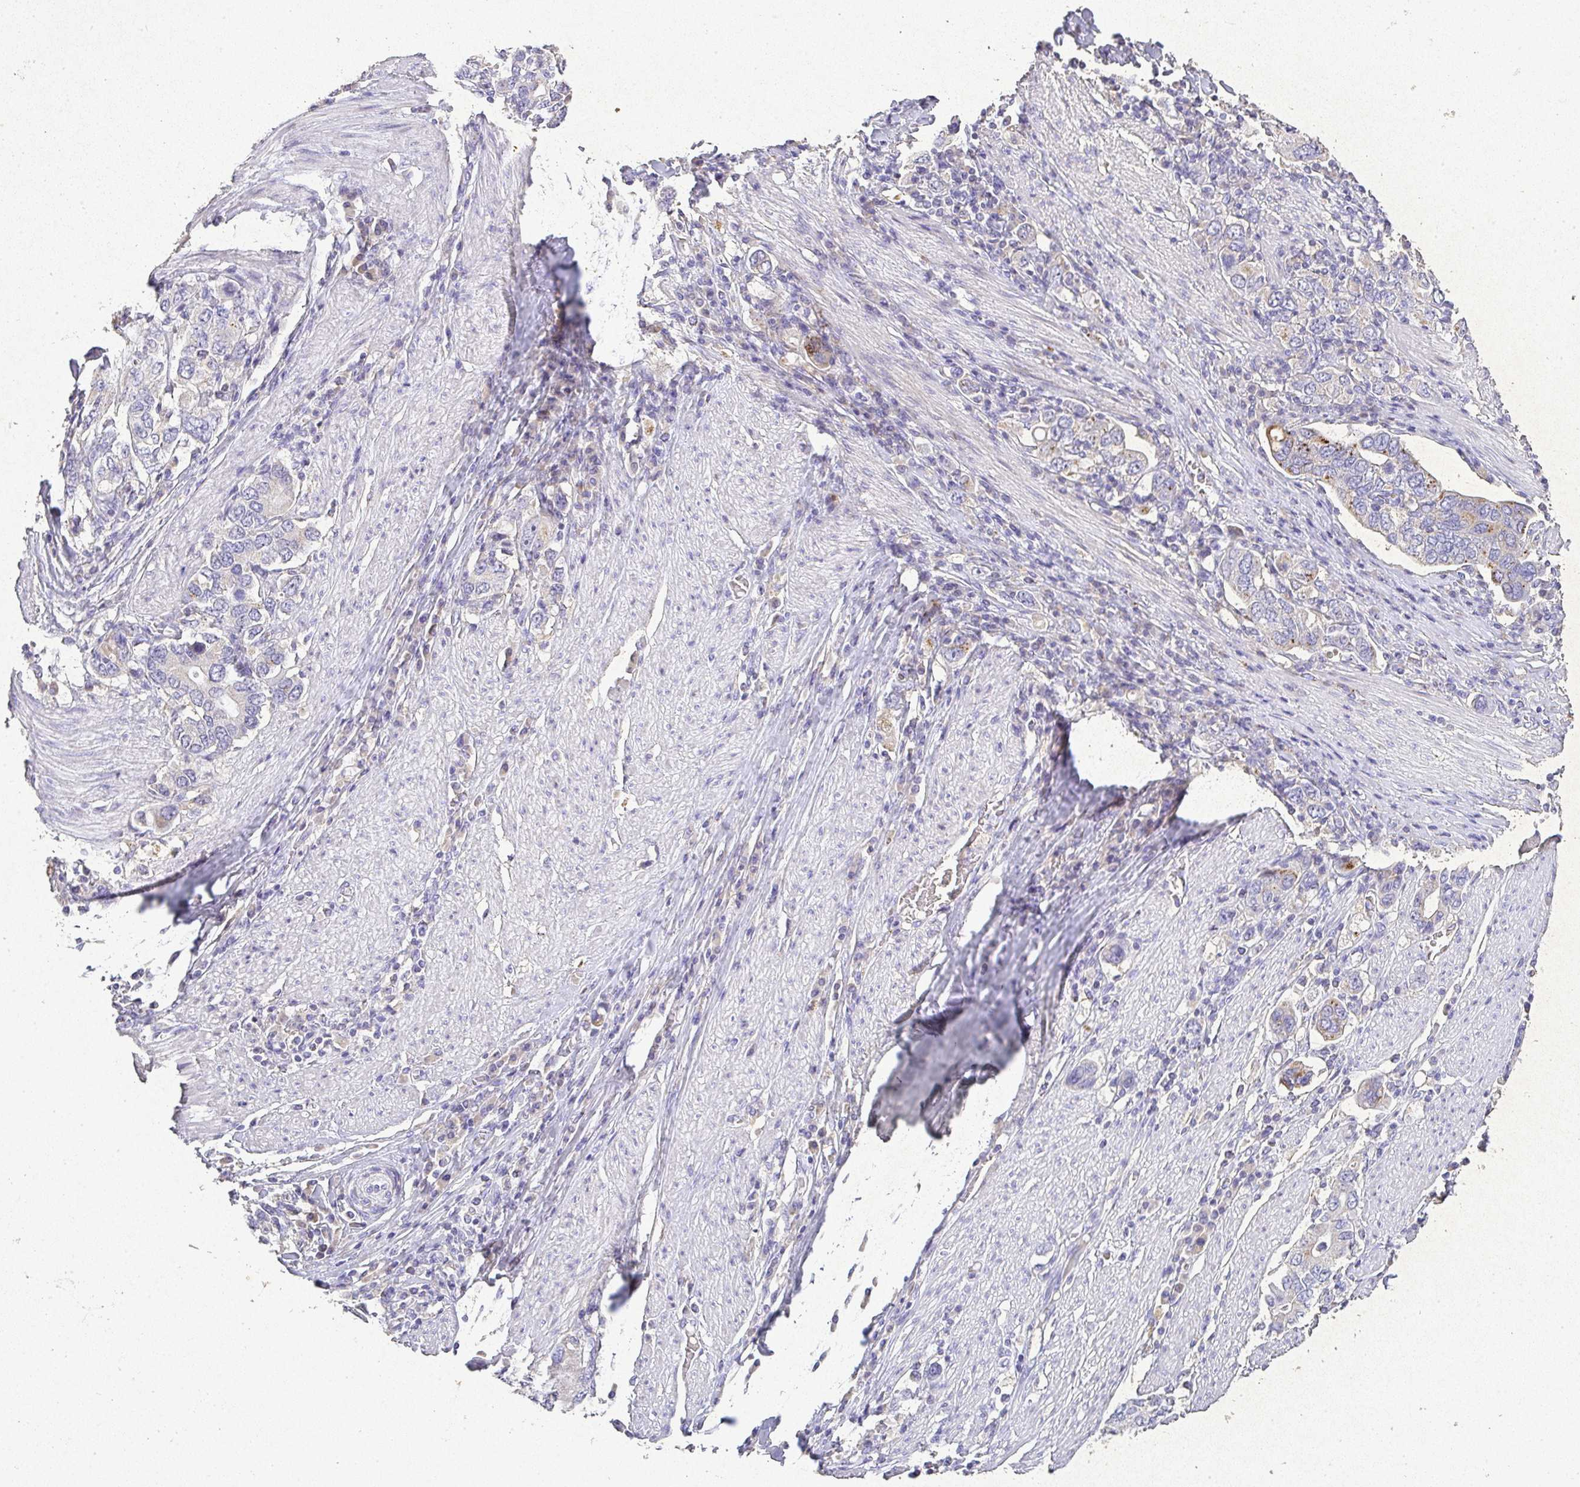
{"staining": {"intensity": "negative", "quantity": "none", "location": "none"}, "tissue": "stomach cancer", "cell_type": "Tumor cells", "image_type": "cancer", "snomed": [{"axis": "morphology", "description": "Adenocarcinoma, NOS"}, {"axis": "topography", "description": "Stomach, upper"}, {"axis": "topography", "description": "Stomach"}], "caption": "Immunohistochemical staining of human stomach cancer displays no significant expression in tumor cells.", "gene": "RPS2", "patient": {"sex": "male", "age": 62}}